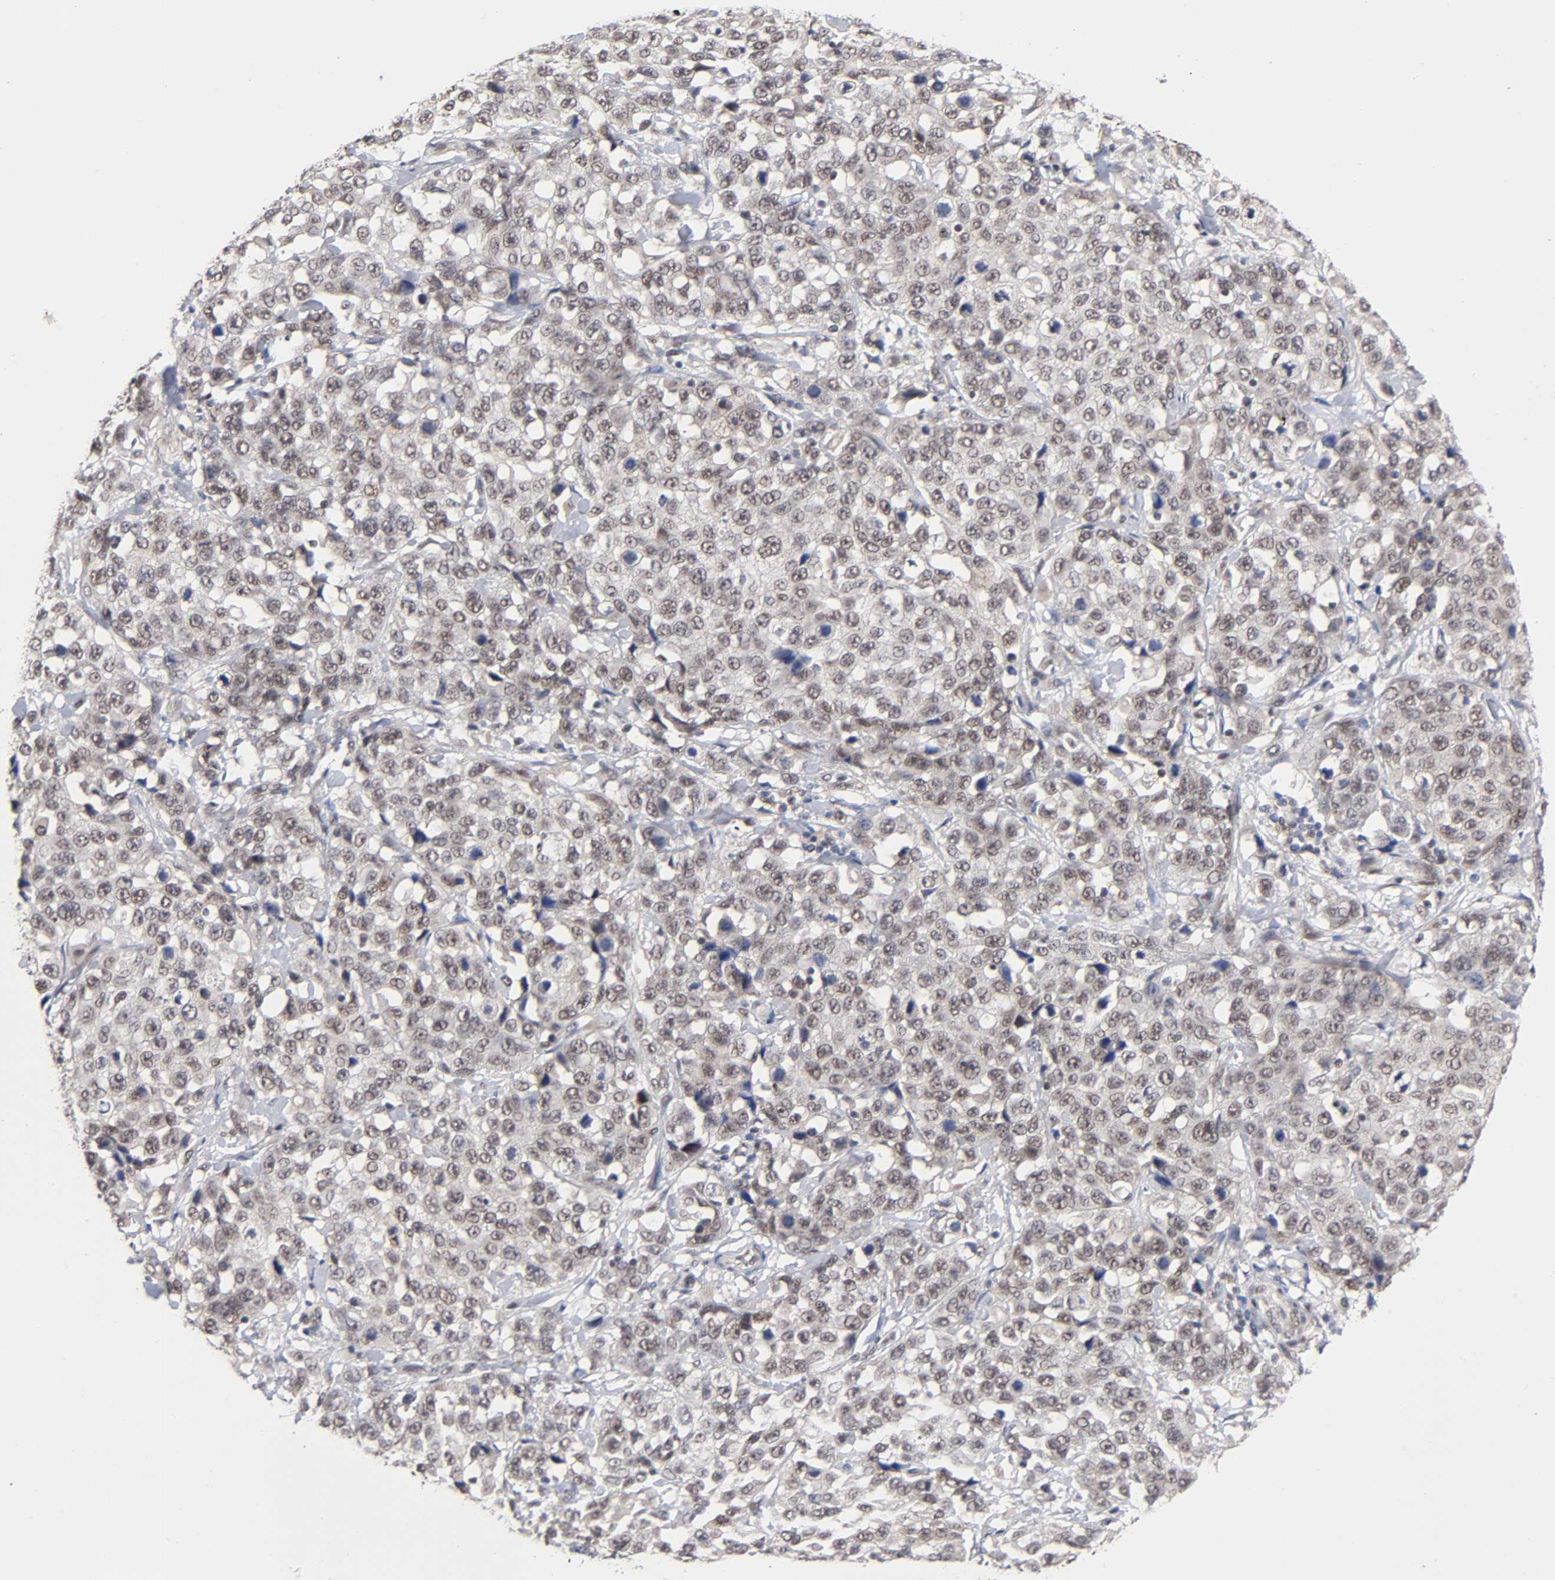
{"staining": {"intensity": "weak", "quantity": ">75%", "location": "cytoplasmic/membranous,nuclear"}, "tissue": "stomach cancer", "cell_type": "Tumor cells", "image_type": "cancer", "snomed": [{"axis": "morphology", "description": "Normal tissue, NOS"}, {"axis": "morphology", "description": "Adenocarcinoma, NOS"}, {"axis": "topography", "description": "Stomach"}], "caption": "Stomach adenocarcinoma stained for a protein displays weak cytoplasmic/membranous and nuclear positivity in tumor cells.", "gene": "EP300", "patient": {"sex": "male", "age": 48}}